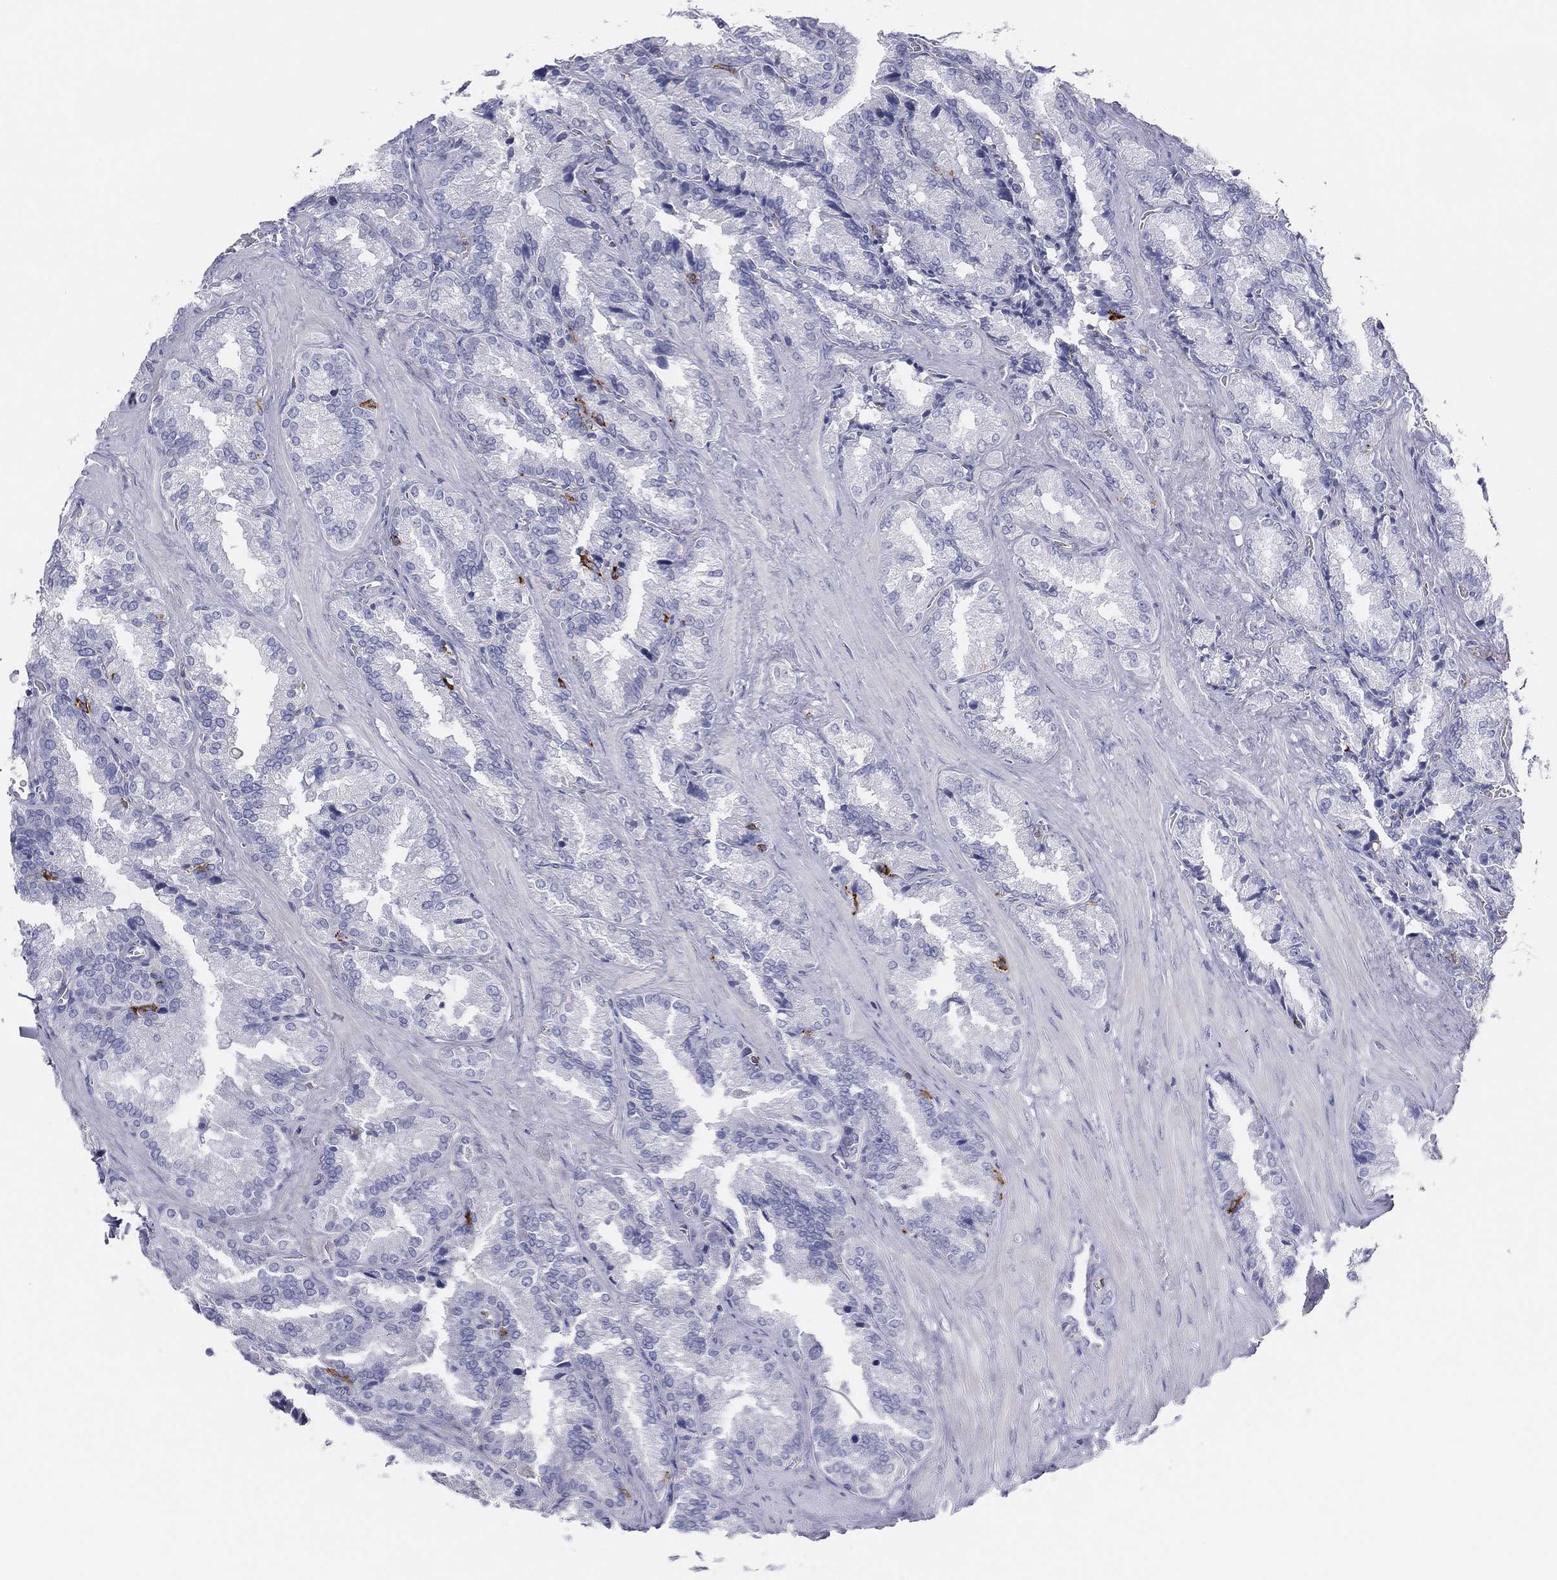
{"staining": {"intensity": "negative", "quantity": "none", "location": "none"}, "tissue": "seminal vesicle", "cell_type": "Glandular cells", "image_type": "normal", "snomed": [{"axis": "morphology", "description": "Normal tissue, NOS"}, {"axis": "topography", "description": "Seminal veicle"}], "caption": "Glandular cells are negative for brown protein staining in normal seminal vesicle. Nuclei are stained in blue.", "gene": "SELPLG", "patient": {"sex": "male", "age": 37}}